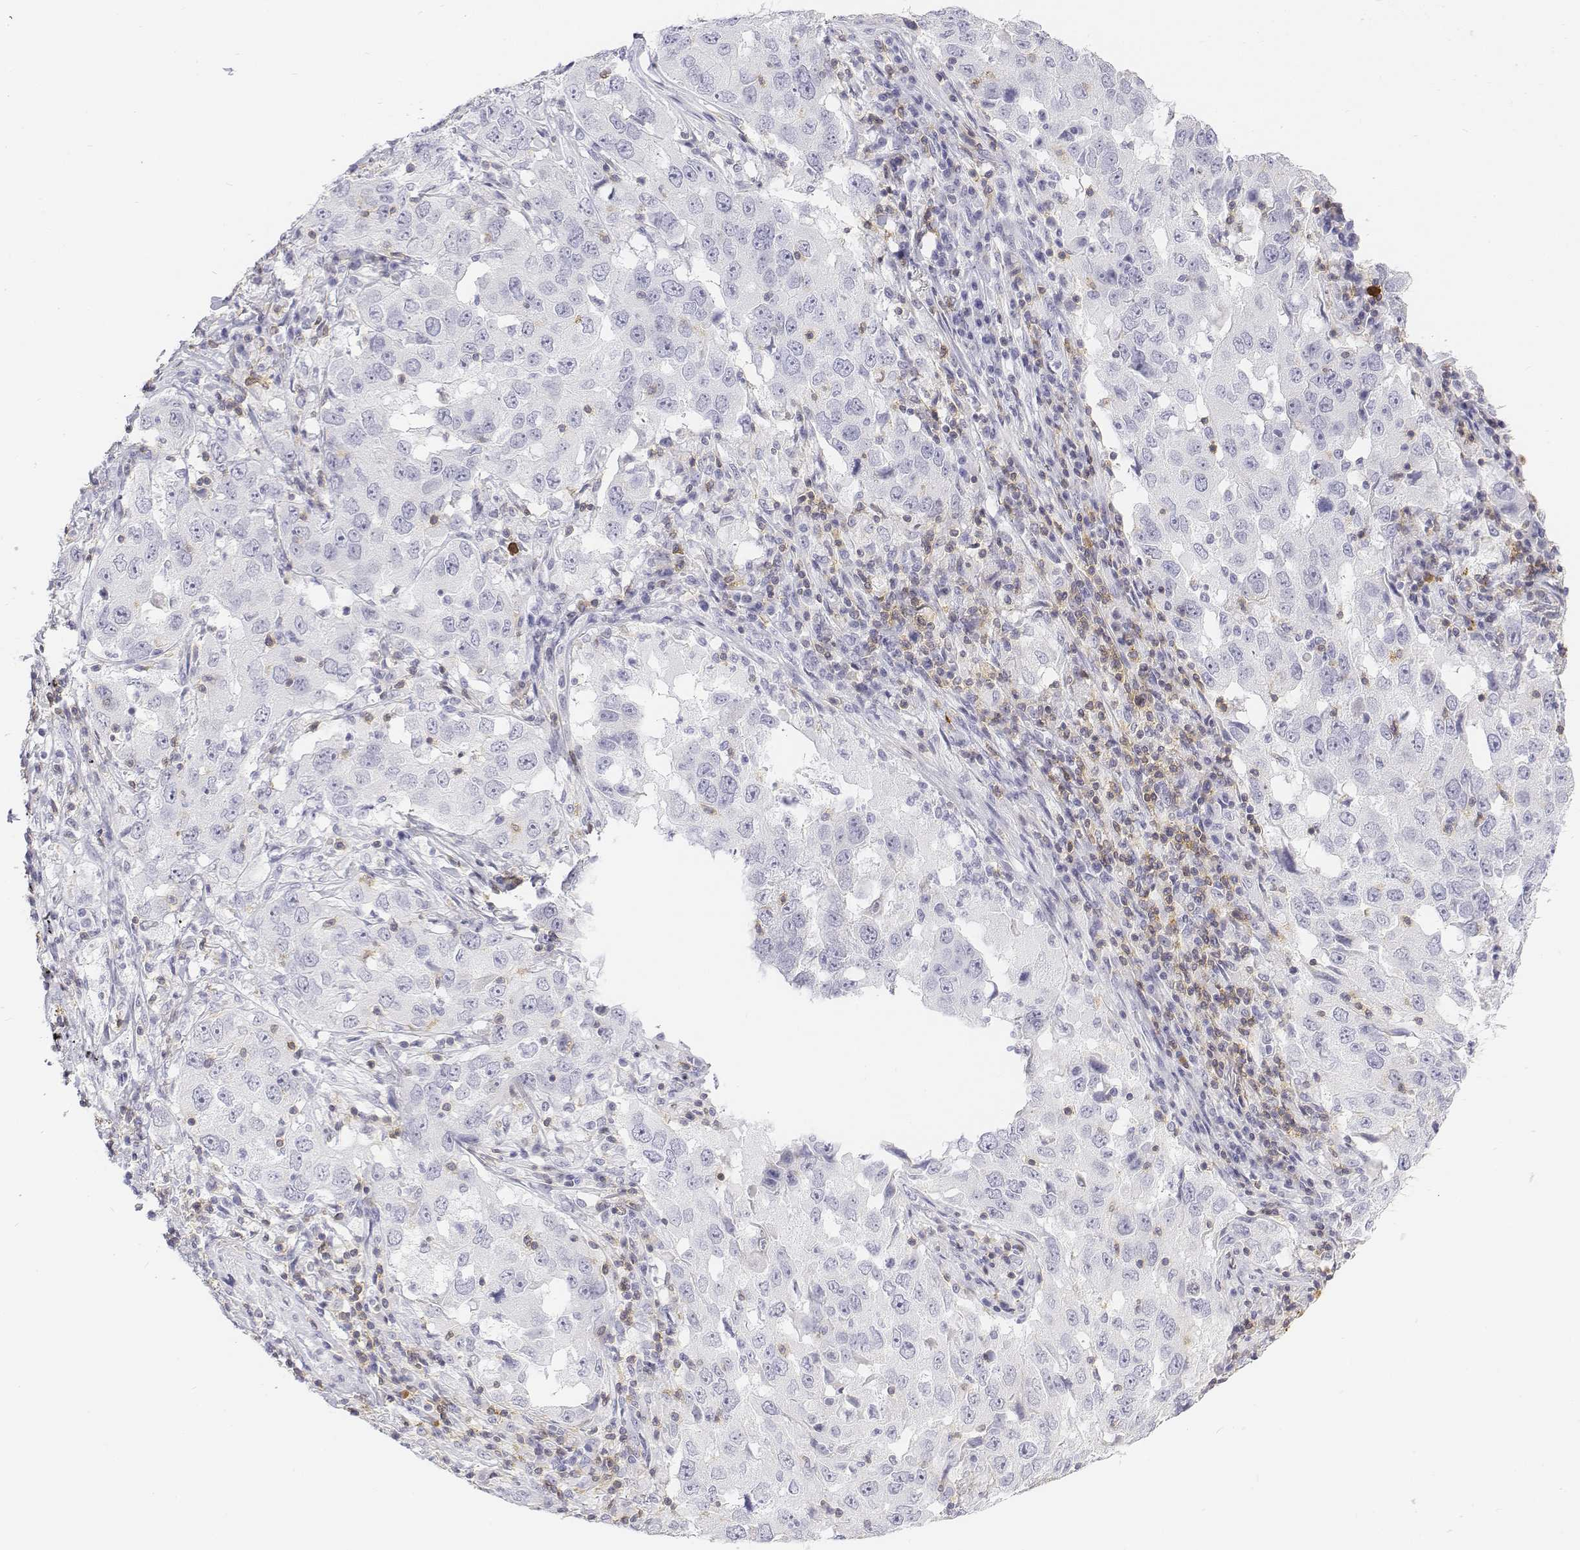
{"staining": {"intensity": "negative", "quantity": "none", "location": "none"}, "tissue": "lung cancer", "cell_type": "Tumor cells", "image_type": "cancer", "snomed": [{"axis": "morphology", "description": "Adenocarcinoma, NOS"}, {"axis": "topography", "description": "Lung"}], "caption": "Photomicrograph shows no significant protein expression in tumor cells of lung adenocarcinoma.", "gene": "CD3E", "patient": {"sex": "male", "age": 73}}